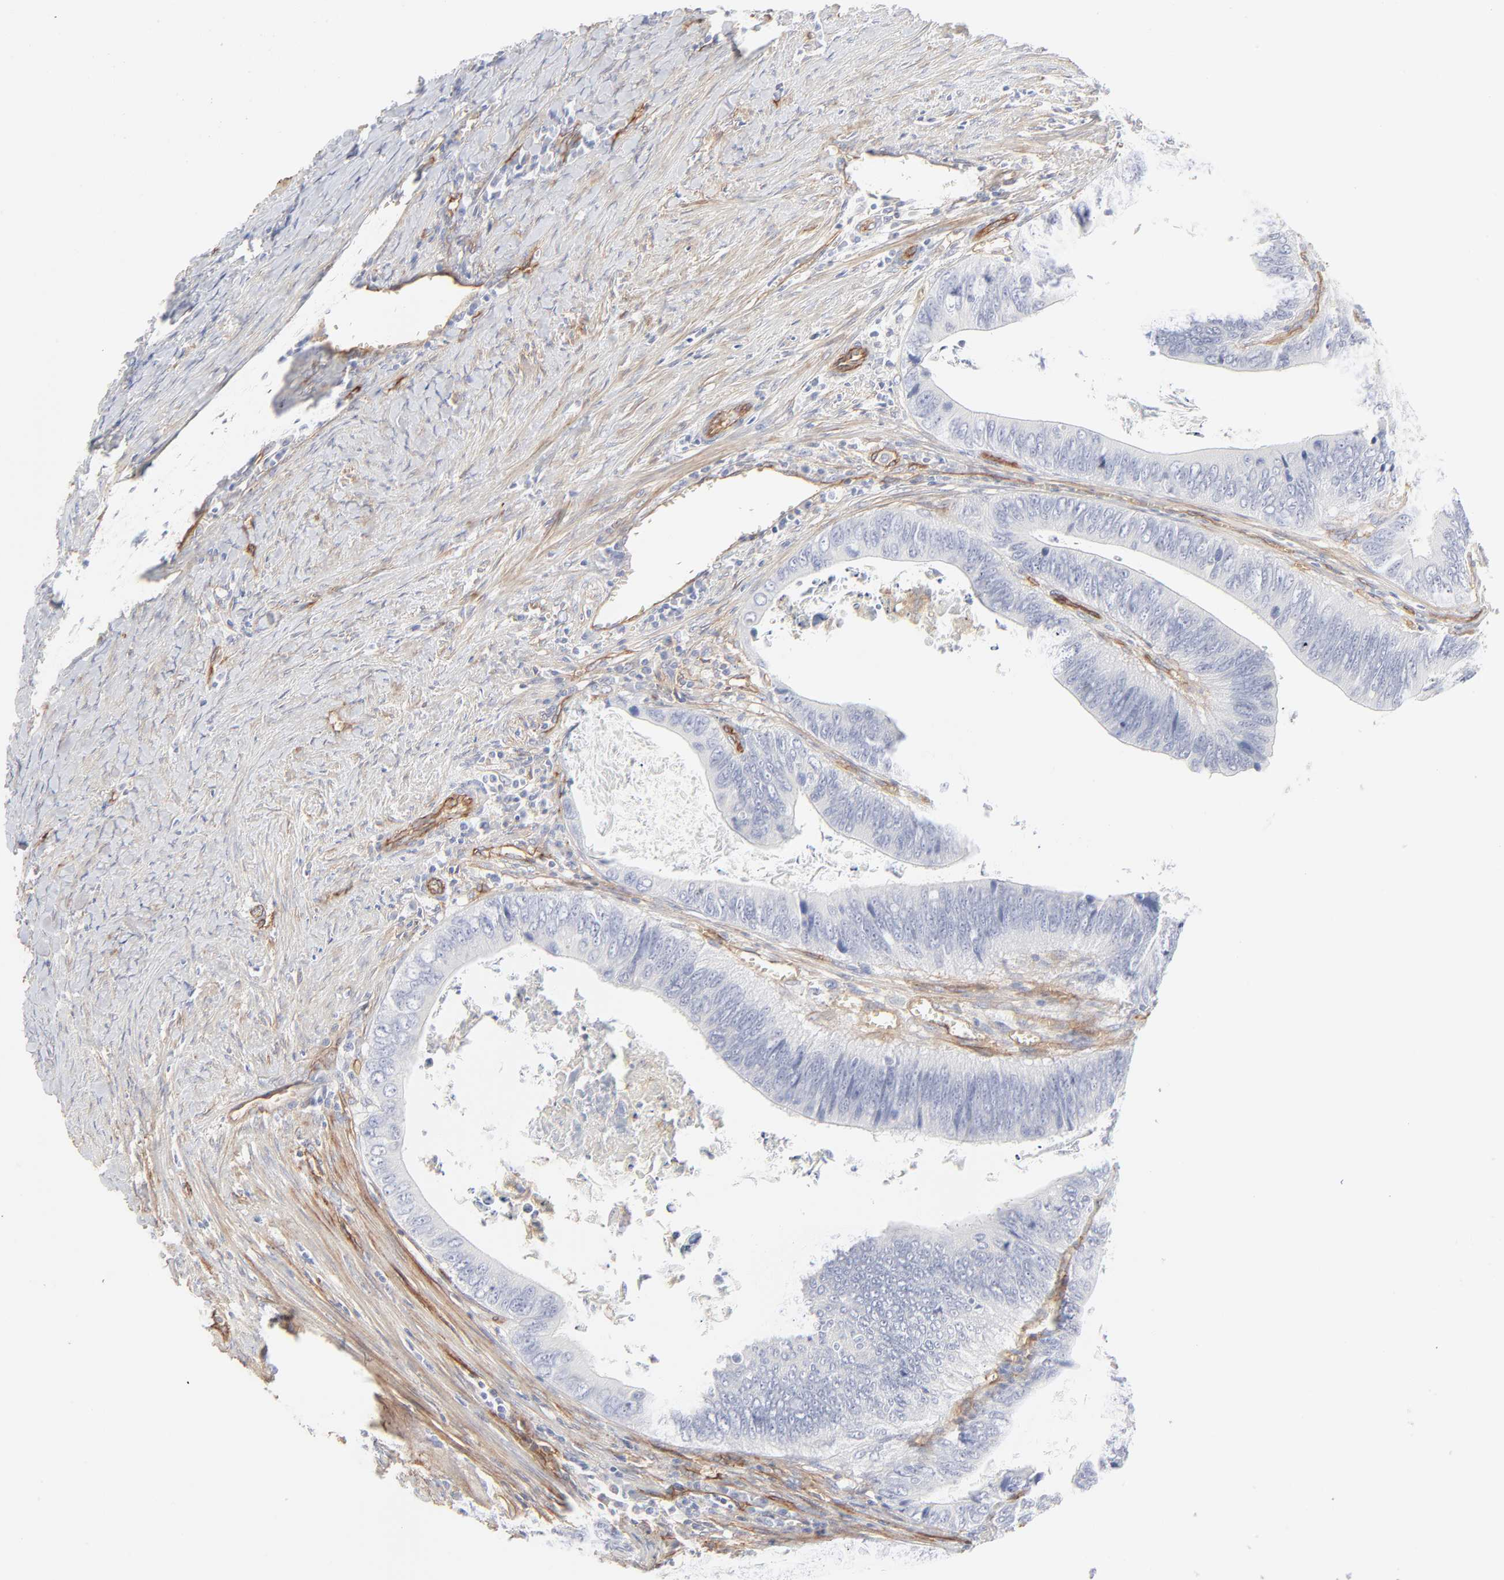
{"staining": {"intensity": "negative", "quantity": "none", "location": "none"}, "tissue": "colorectal cancer", "cell_type": "Tumor cells", "image_type": "cancer", "snomed": [{"axis": "morphology", "description": "Adenocarcinoma, NOS"}, {"axis": "topography", "description": "Colon"}], "caption": "A photomicrograph of adenocarcinoma (colorectal) stained for a protein demonstrates no brown staining in tumor cells. The staining was performed using DAB (3,3'-diaminobenzidine) to visualize the protein expression in brown, while the nuclei were stained in blue with hematoxylin (Magnification: 20x).", "gene": "ITGA5", "patient": {"sex": "male", "age": 72}}